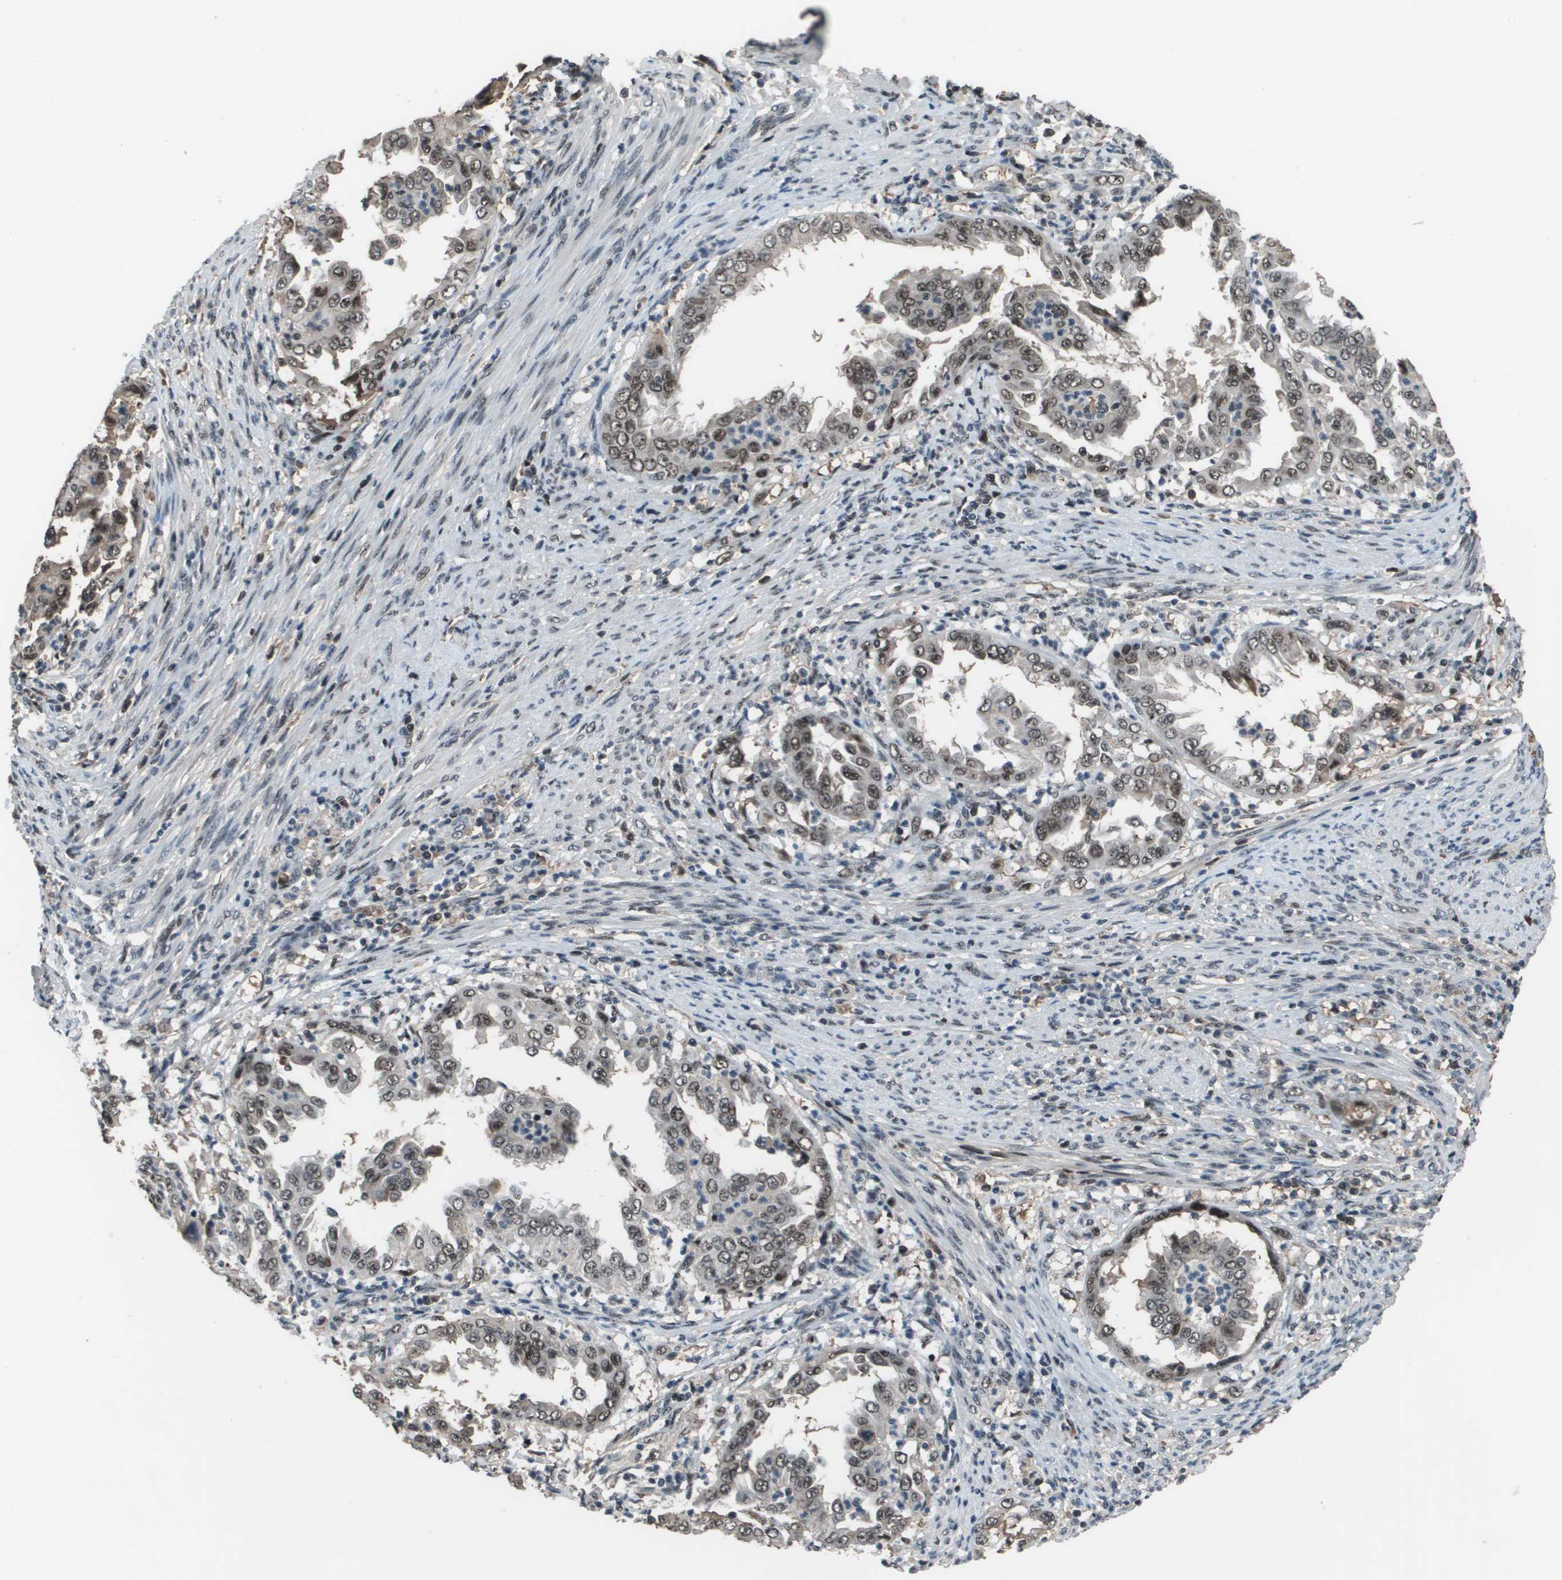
{"staining": {"intensity": "moderate", "quantity": ">75%", "location": "nuclear"}, "tissue": "endometrial cancer", "cell_type": "Tumor cells", "image_type": "cancer", "snomed": [{"axis": "morphology", "description": "Adenocarcinoma, NOS"}, {"axis": "topography", "description": "Endometrium"}], "caption": "A medium amount of moderate nuclear positivity is seen in about >75% of tumor cells in adenocarcinoma (endometrial) tissue.", "gene": "THRAP3", "patient": {"sex": "female", "age": 85}}